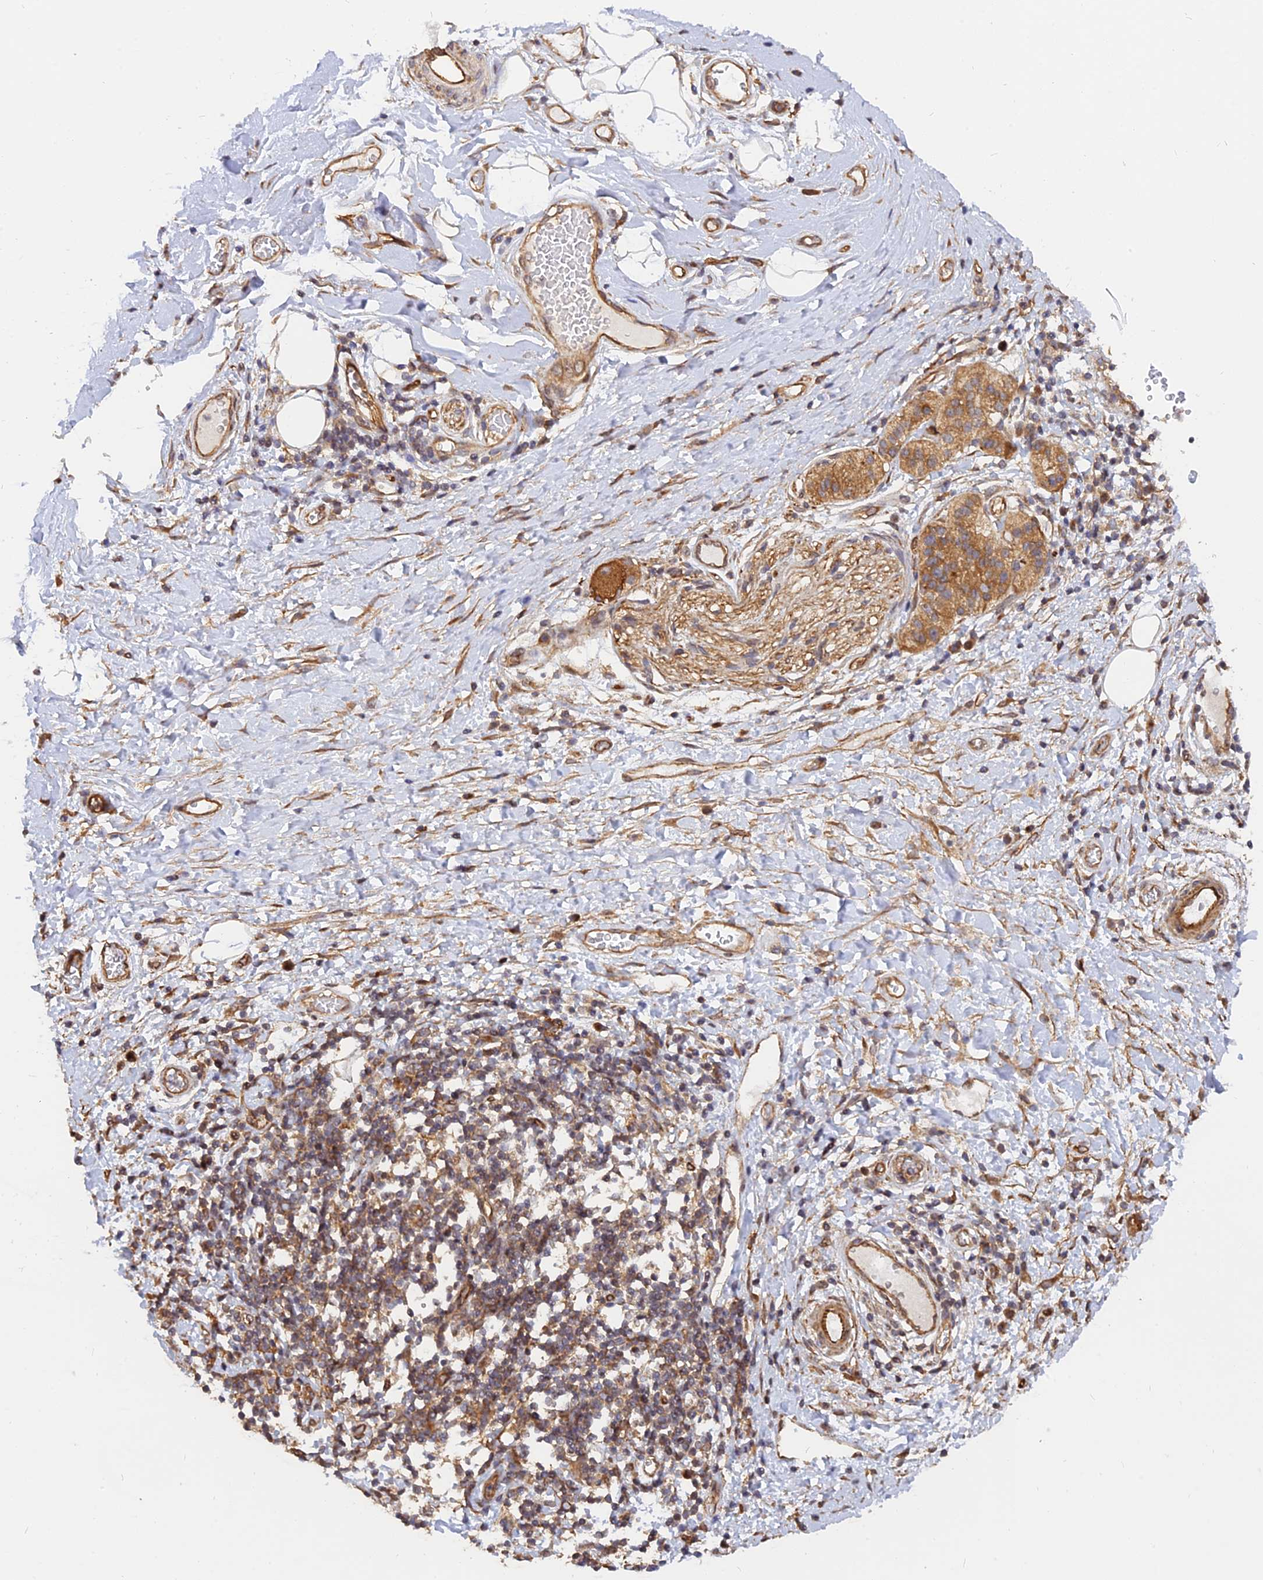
{"staining": {"intensity": "weak", "quantity": ">75%", "location": "cytoplasmic/membranous"}, "tissue": "soft tissue", "cell_type": "Fibroblasts", "image_type": "normal", "snomed": [{"axis": "morphology", "description": "Normal tissue, NOS"}, {"axis": "morphology", "description": "Adenocarcinoma, NOS"}, {"axis": "topography", "description": "Duodenum"}, {"axis": "topography", "description": "Peripheral nerve tissue"}], "caption": "The histopathology image reveals immunohistochemical staining of unremarkable soft tissue. There is weak cytoplasmic/membranous expression is identified in about >75% of fibroblasts. (DAB IHC with brightfield microscopy, high magnification).", "gene": "WDR41", "patient": {"sex": "female", "age": 60}}